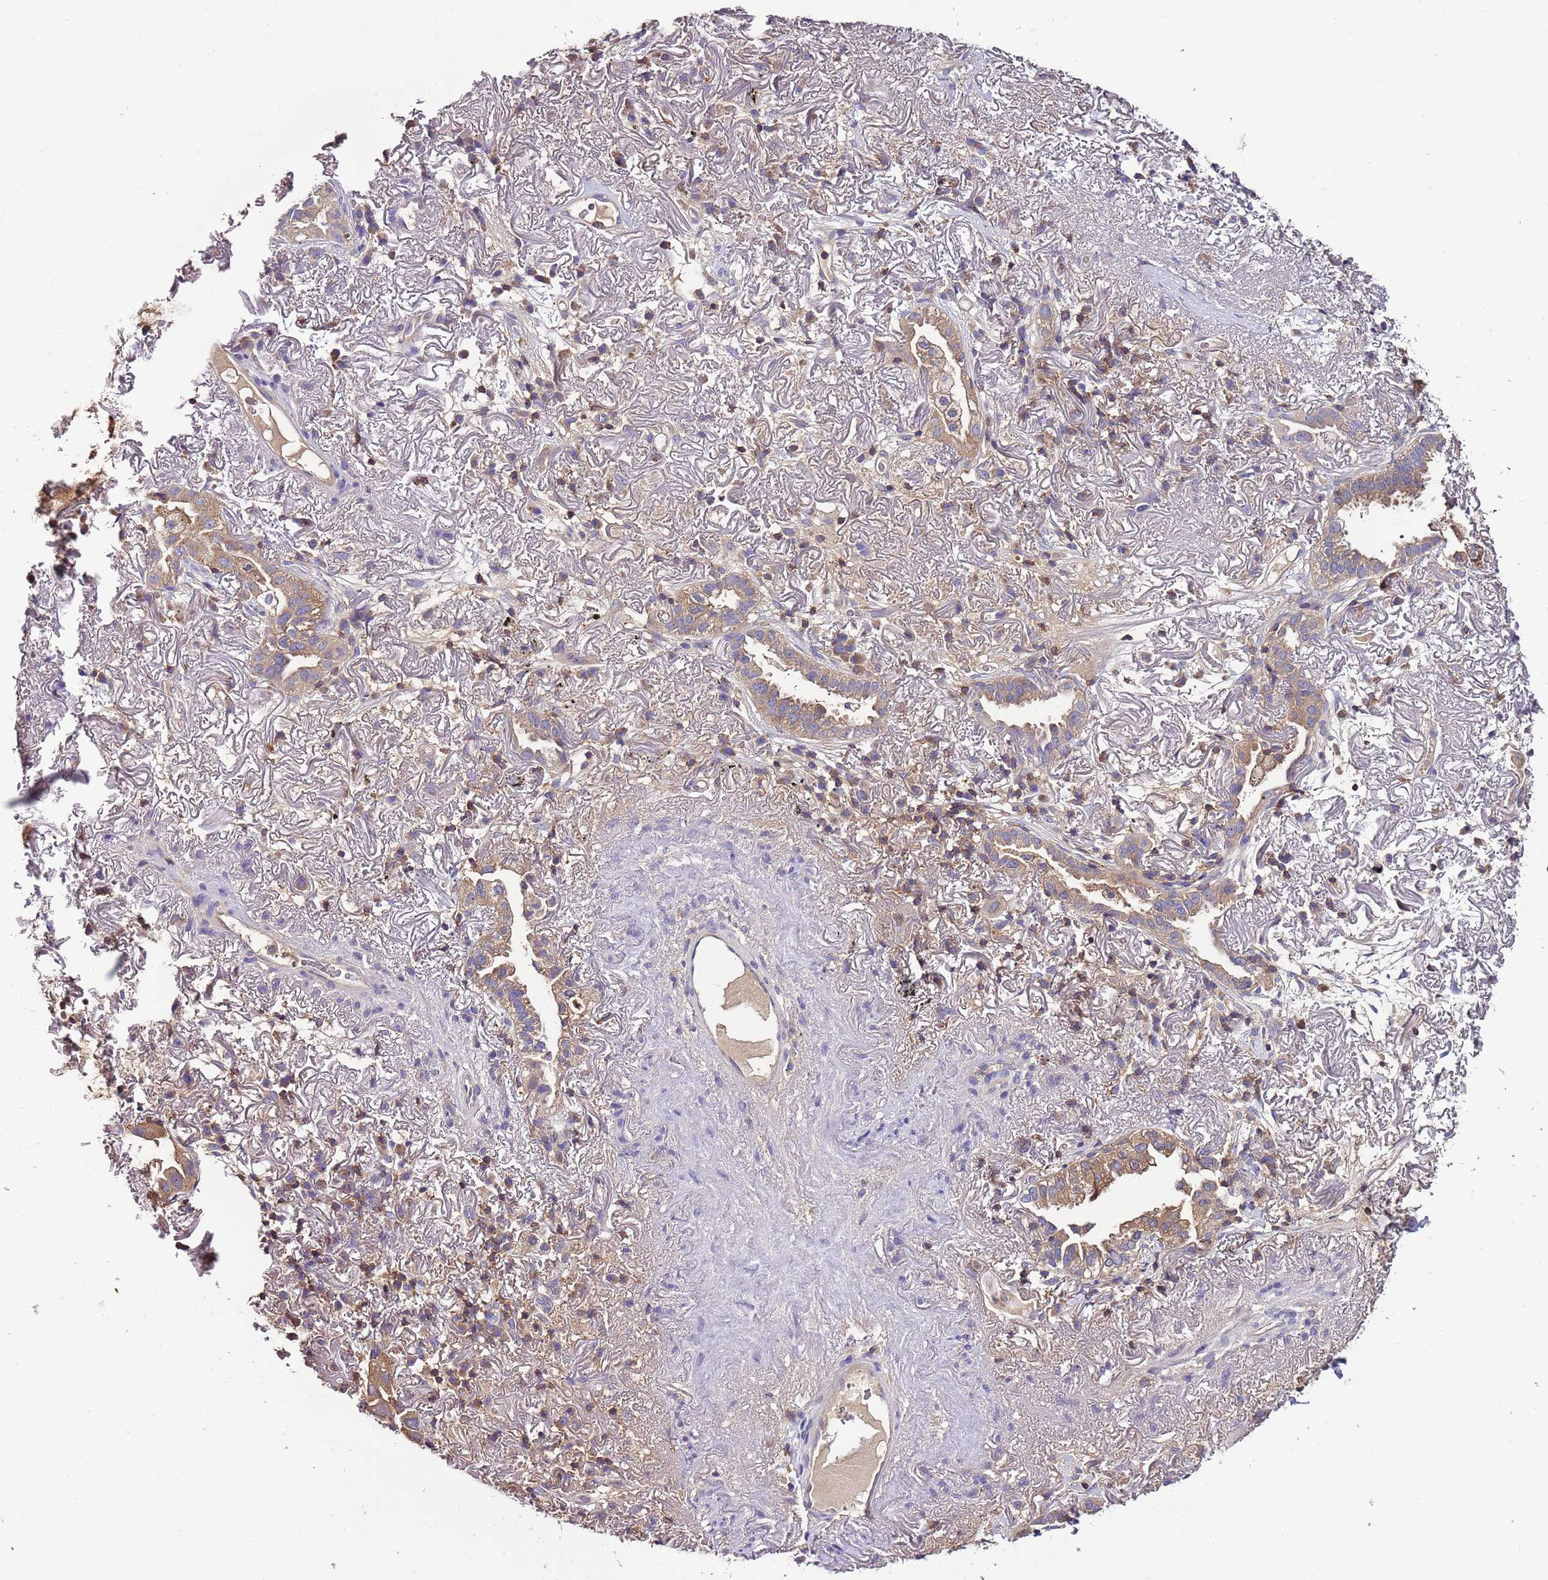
{"staining": {"intensity": "weak", "quantity": ">75%", "location": "cytoplasmic/membranous"}, "tissue": "lung cancer", "cell_type": "Tumor cells", "image_type": "cancer", "snomed": [{"axis": "morphology", "description": "Adenocarcinoma, NOS"}, {"axis": "topography", "description": "Lung"}], "caption": "IHC image of lung cancer stained for a protein (brown), which demonstrates low levels of weak cytoplasmic/membranous staining in about >75% of tumor cells.", "gene": "IGIP", "patient": {"sex": "female", "age": 69}}